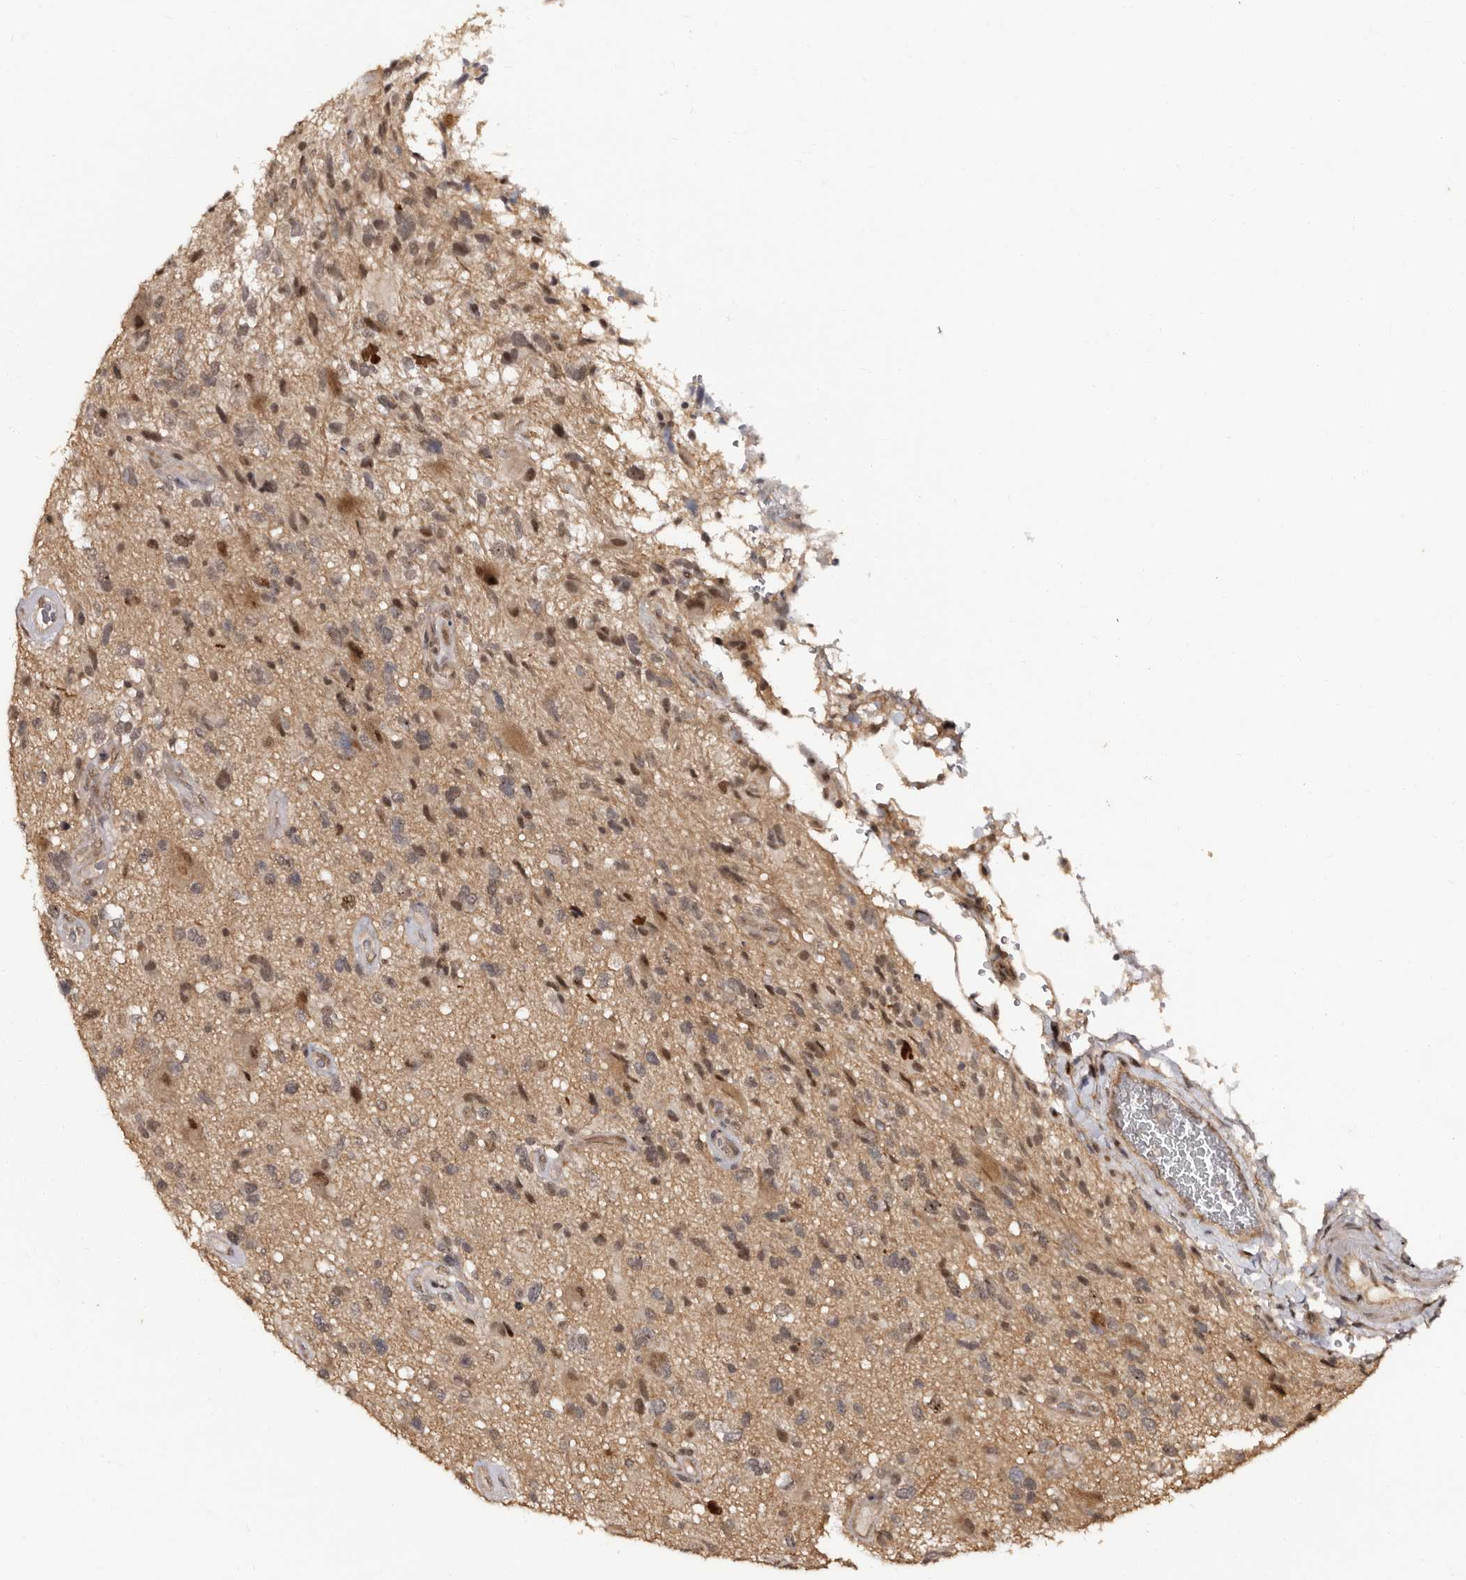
{"staining": {"intensity": "weak", "quantity": "<25%", "location": "cytoplasmic/membranous,nuclear"}, "tissue": "glioma", "cell_type": "Tumor cells", "image_type": "cancer", "snomed": [{"axis": "morphology", "description": "Glioma, malignant, High grade"}, {"axis": "topography", "description": "Brain"}], "caption": "The histopathology image shows no significant expression in tumor cells of glioma.", "gene": "TBC1D22B", "patient": {"sex": "male", "age": 33}}